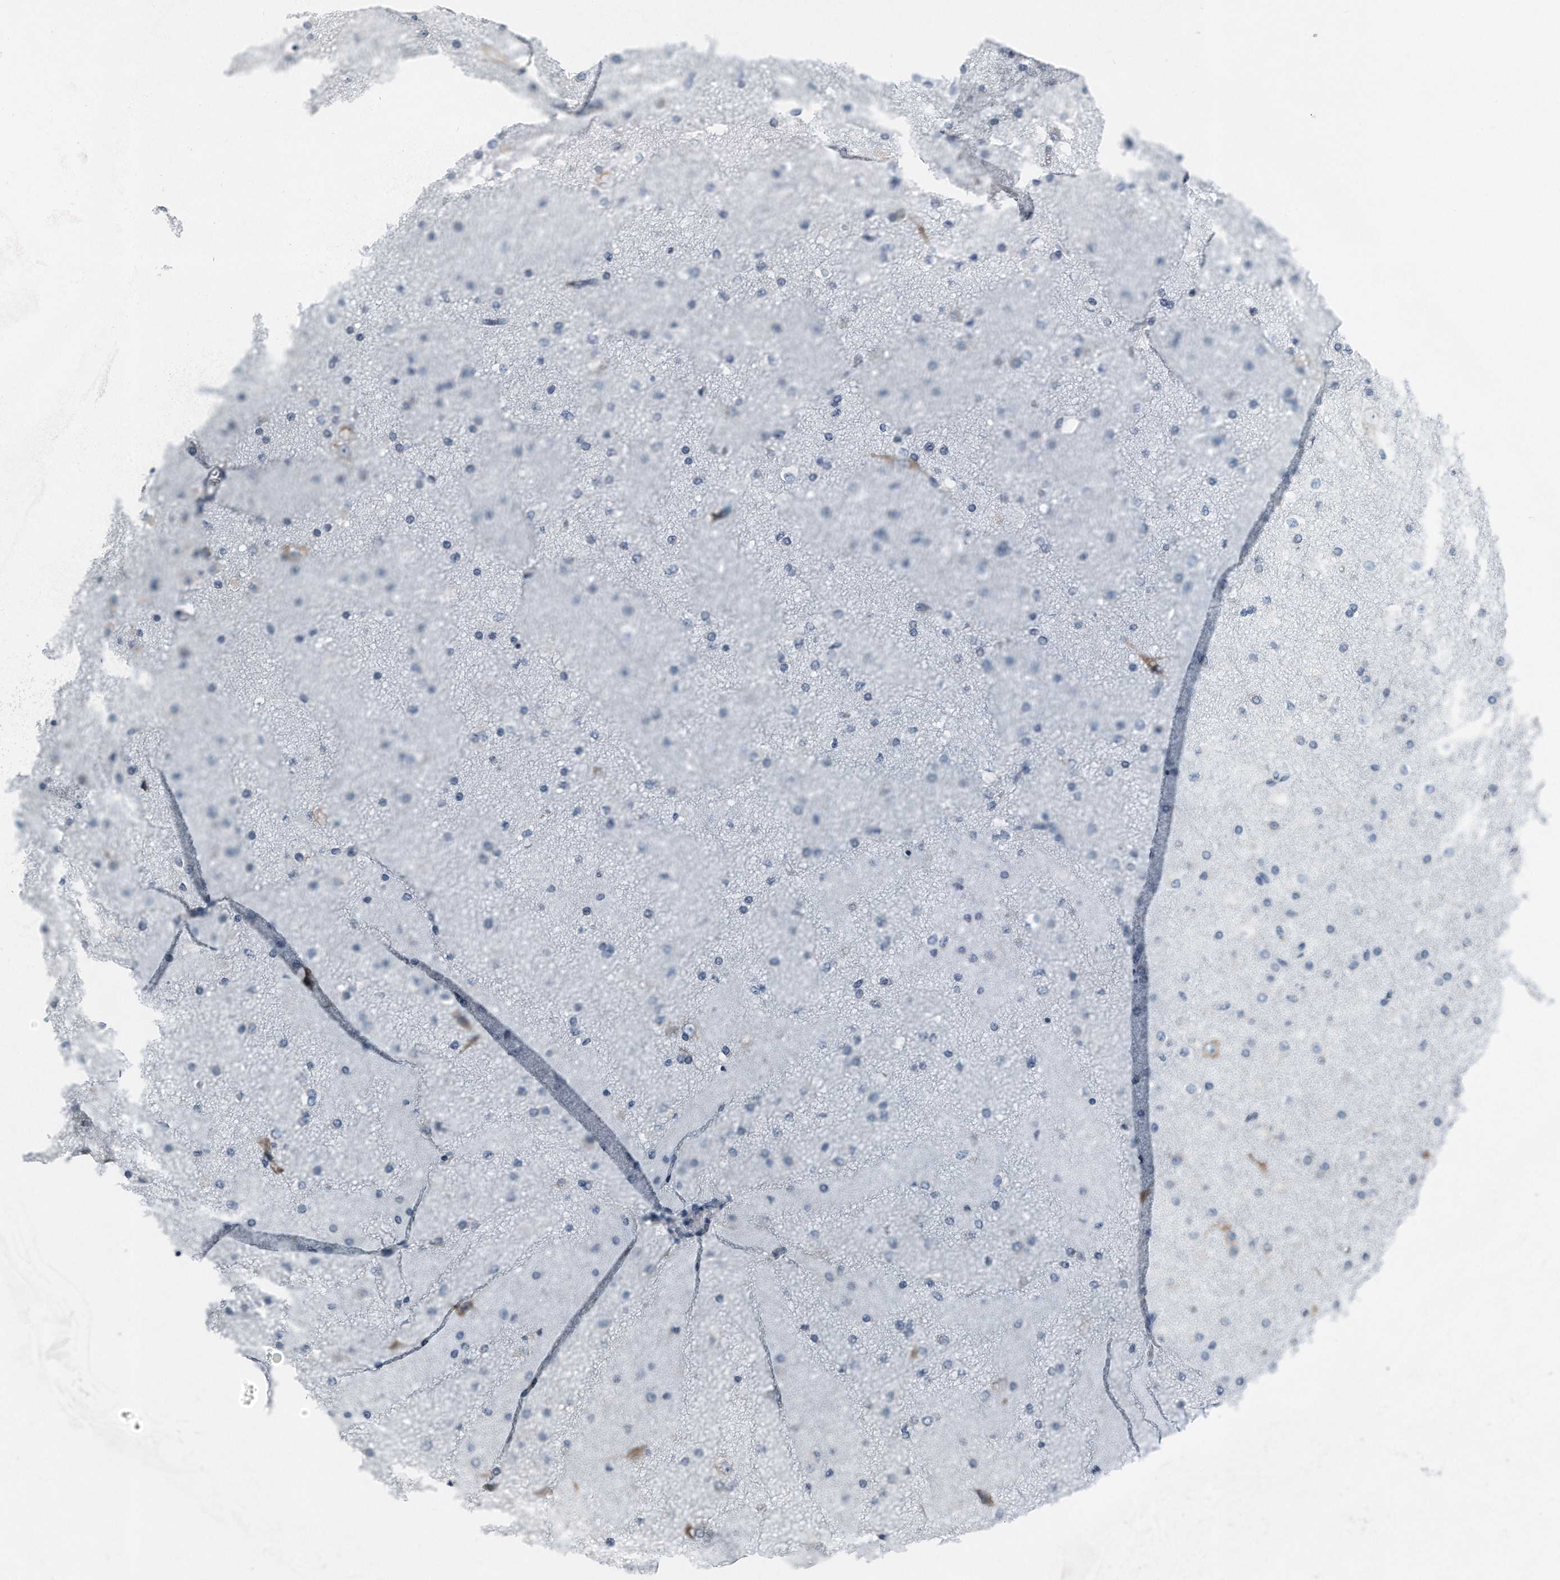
{"staining": {"intensity": "negative", "quantity": "none", "location": "none"}, "tissue": "cerebral cortex", "cell_type": "Endothelial cells", "image_type": "normal", "snomed": [{"axis": "morphology", "description": "Normal tissue, NOS"}, {"axis": "morphology", "description": "Developmental malformation"}, {"axis": "topography", "description": "Cerebral cortex"}], "caption": "High power microscopy image of an immunohistochemistry photomicrograph of normal cerebral cortex, revealing no significant positivity in endothelial cells.", "gene": "RPL26L1", "patient": {"sex": "female", "age": 30}}